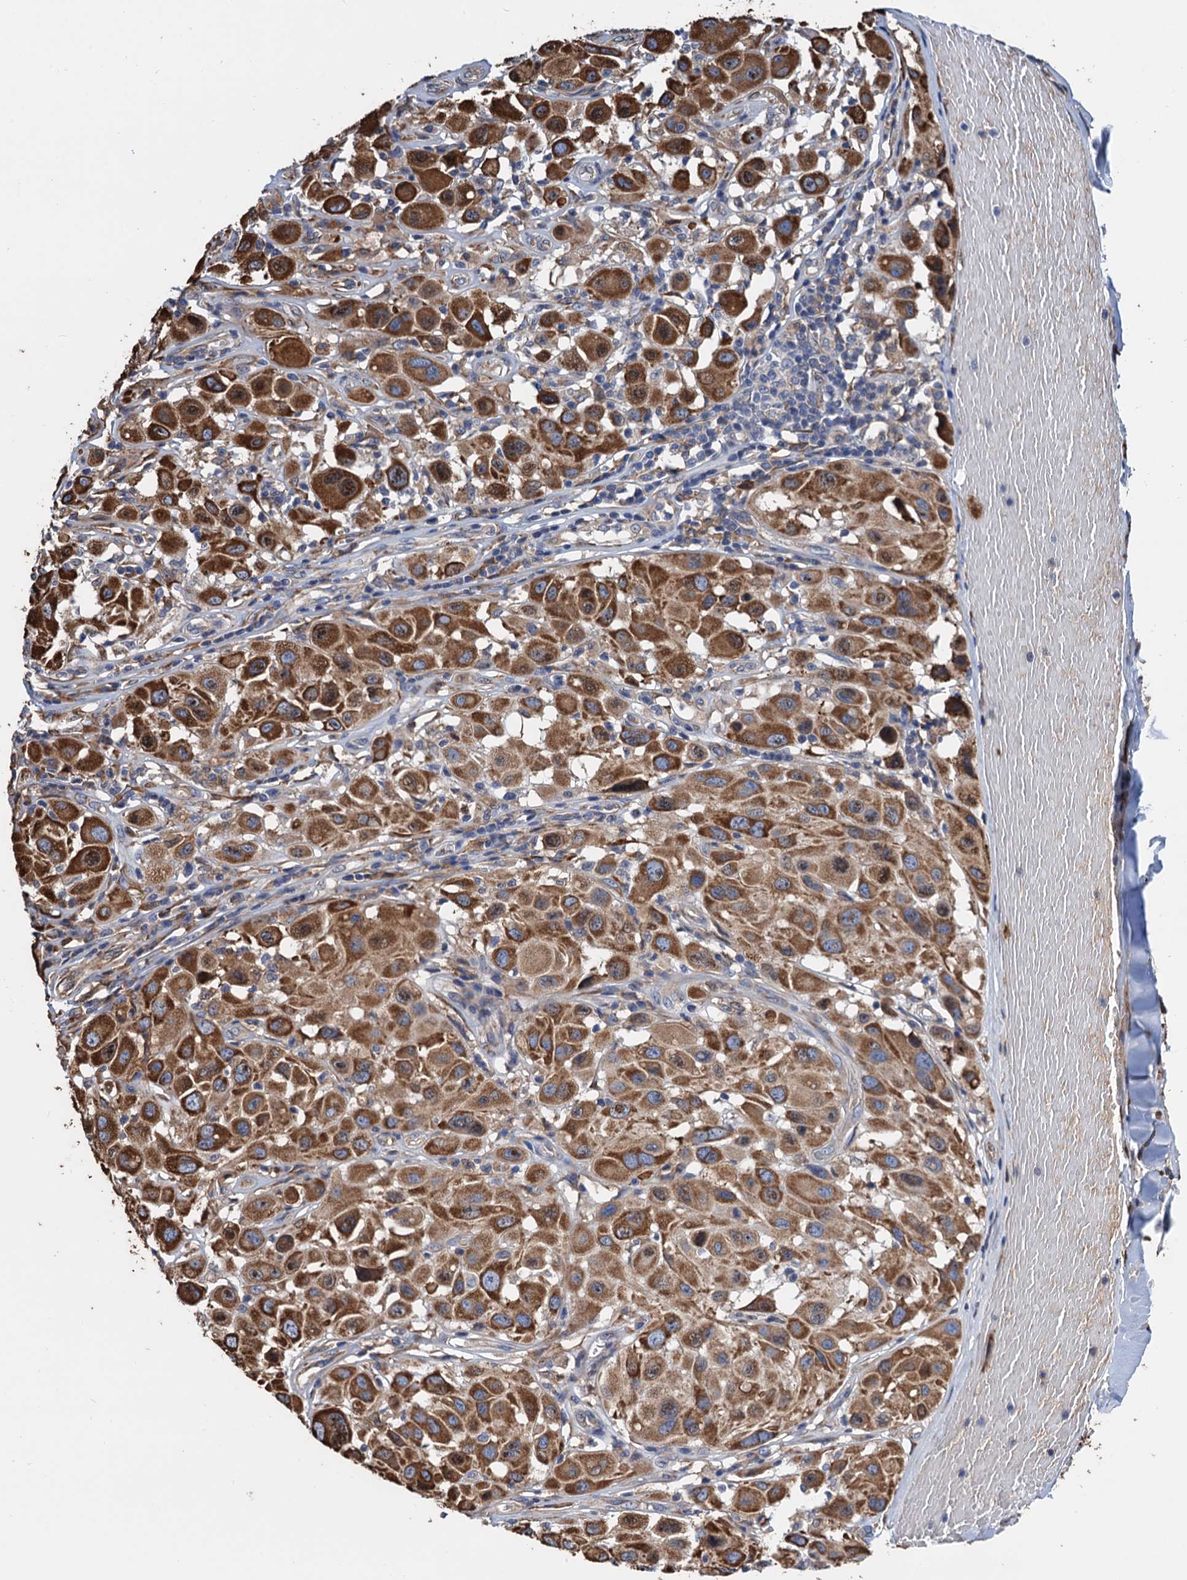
{"staining": {"intensity": "strong", "quantity": ">75%", "location": "cytoplasmic/membranous"}, "tissue": "melanoma", "cell_type": "Tumor cells", "image_type": "cancer", "snomed": [{"axis": "morphology", "description": "Malignant melanoma, Metastatic site"}, {"axis": "topography", "description": "Skin"}], "caption": "Melanoma was stained to show a protein in brown. There is high levels of strong cytoplasmic/membranous expression in about >75% of tumor cells. (DAB (3,3'-diaminobenzidine) IHC, brown staining for protein, blue staining for nuclei).", "gene": "CNNM1", "patient": {"sex": "male", "age": 41}}